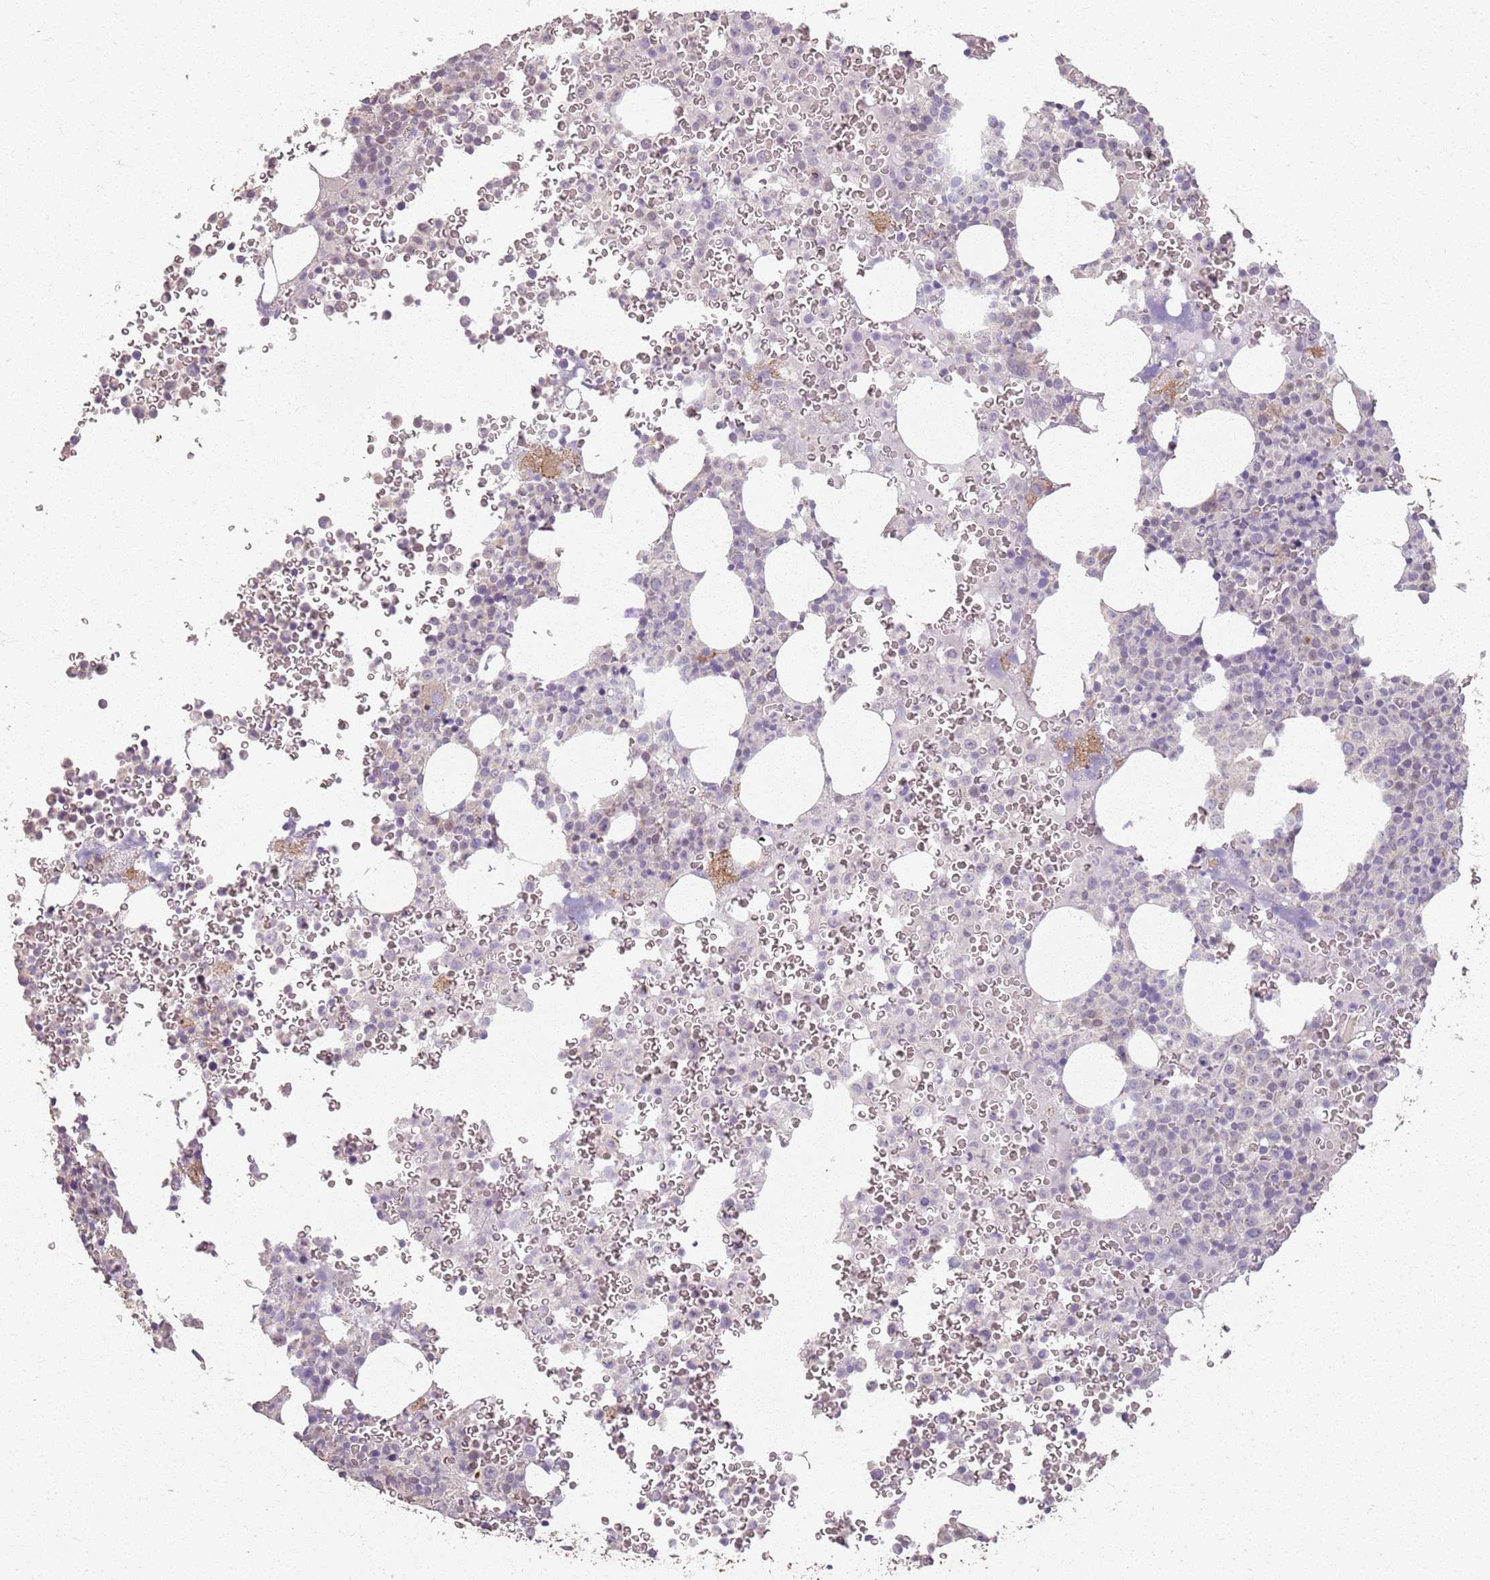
{"staining": {"intensity": "negative", "quantity": "none", "location": "none"}, "tissue": "bone marrow", "cell_type": "Hematopoietic cells", "image_type": "normal", "snomed": [{"axis": "morphology", "description": "Normal tissue, NOS"}, {"axis": "topography", "description": "Bone marrow"}], "caption": "This is an IHC micrograph of benign human bone marrow. There is no staining in hematopoietic cells.", "gene": "CCDC168", "patient": {"sex": "female", "age": 54}}